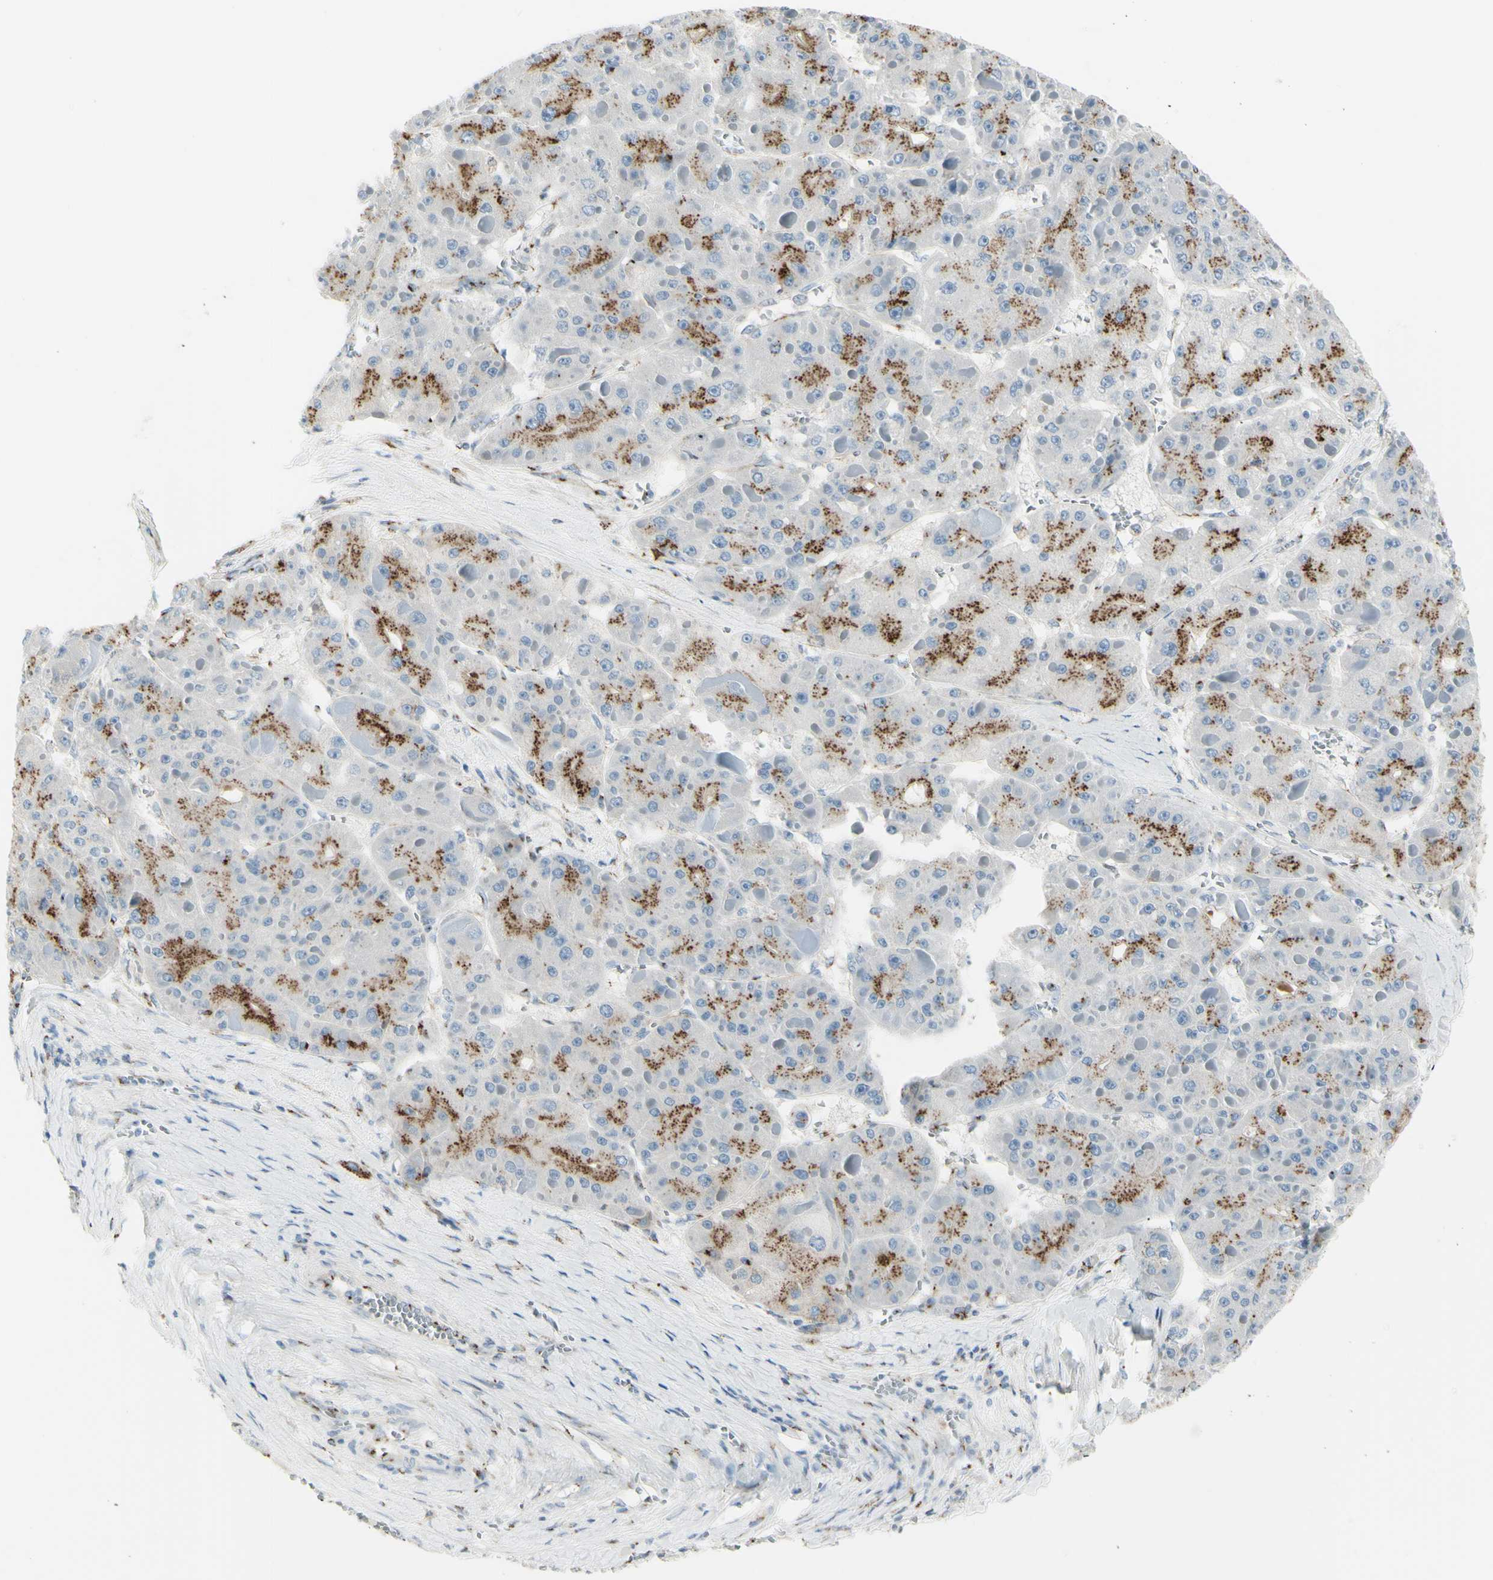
{"staining": {"intensity": "moderate", "quantity": "25%-75%", "location": "cytoplasmic/membranous"}, "tissue": "liver cancer", "cell_type": "Tumor cells", "image_type": "cancer", "snomed": [{"axis": "morphology", "description": "Carcinoma, Hepatocellular, NOS"}, {"axis": "topography", "description": "Liver"}], "caption": "Human liver cancer (hepatocellular carcinoma) stained with a brown dye demonstrates moderate cytoplasmic/membranous positive expression in about 25%-75% of tumor cells.", "gene": "B4GALT1", "patient": {"sex": "female", "age": 73}}